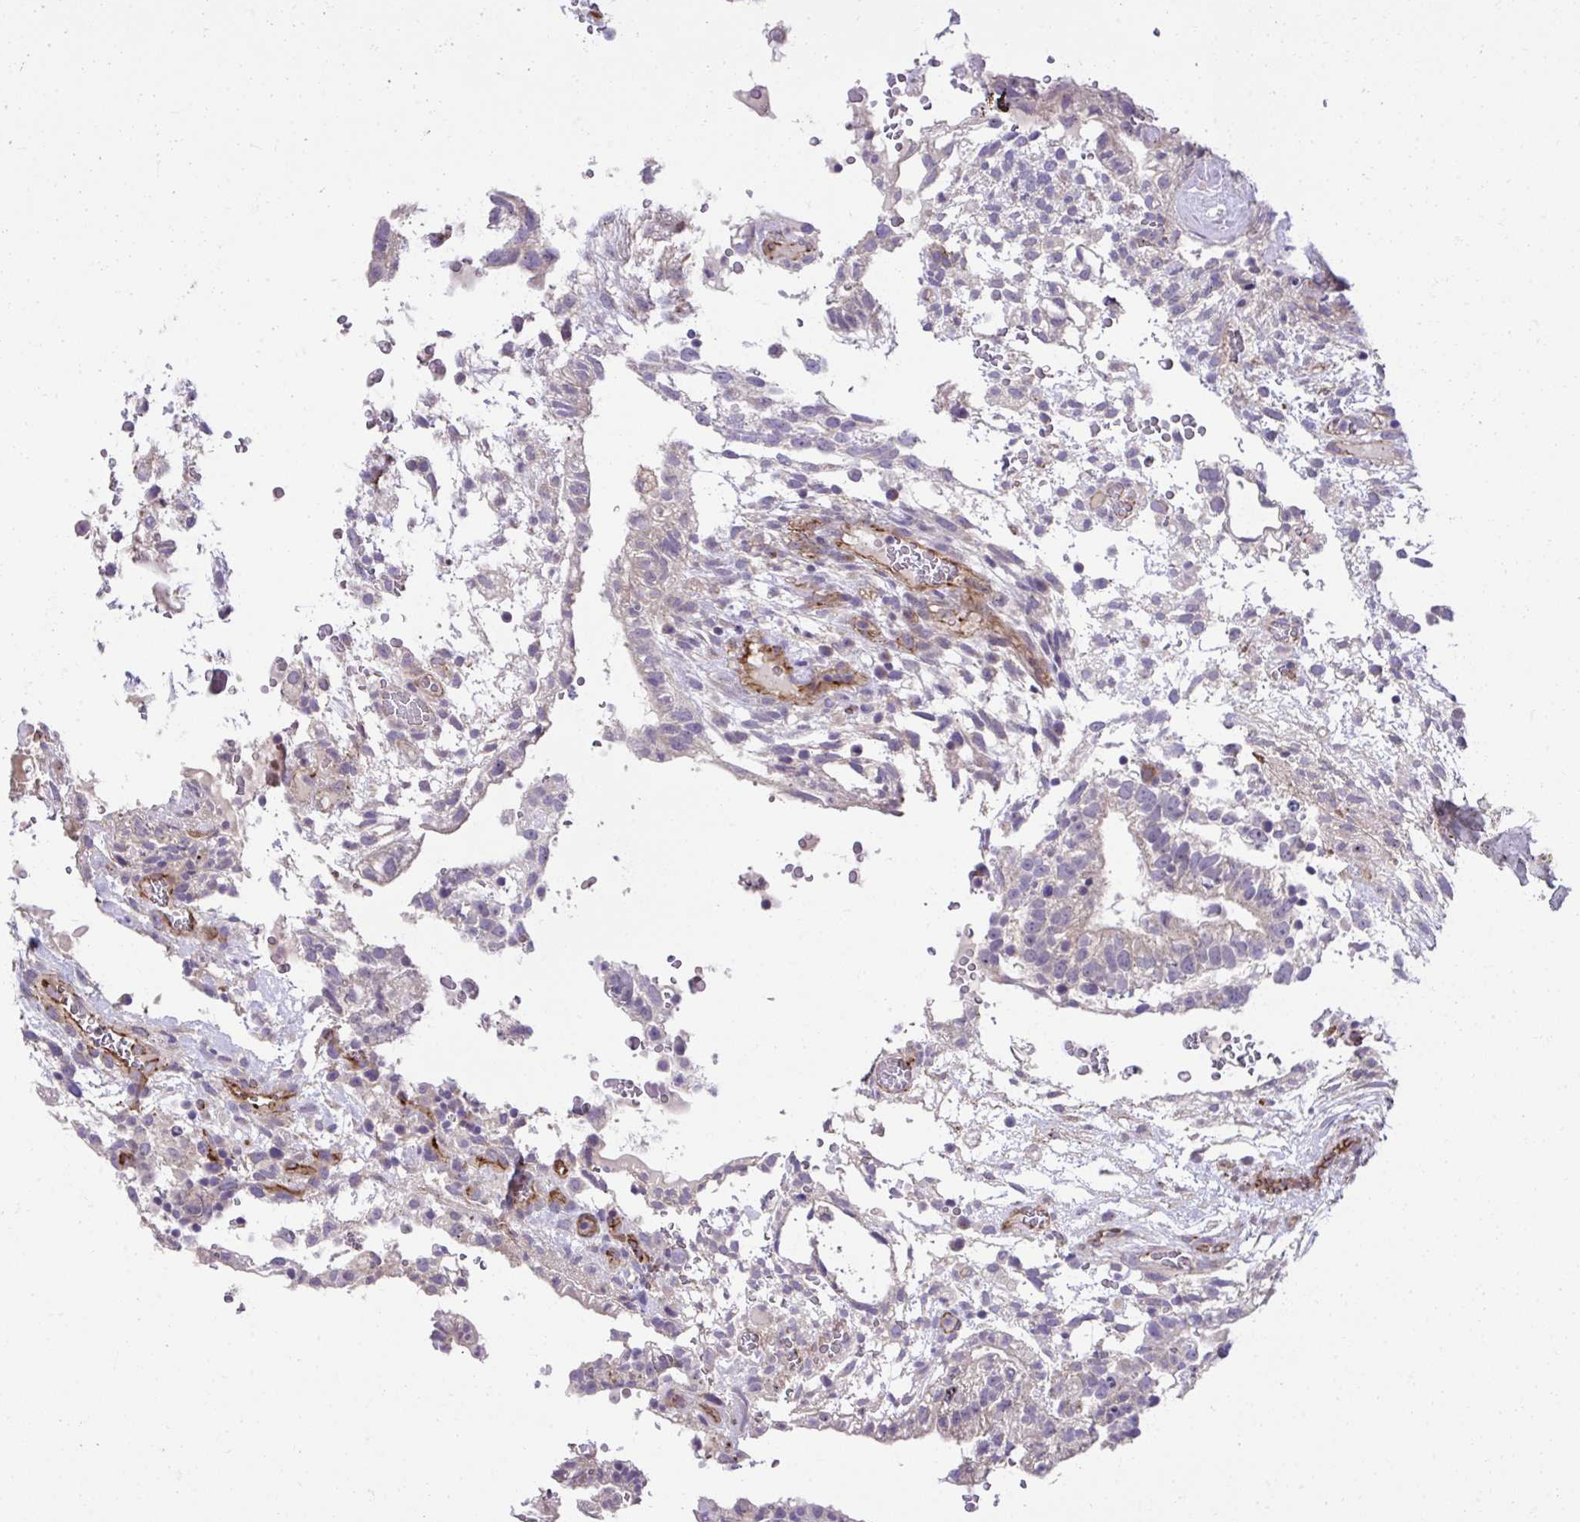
{"staining": {"intensity": "negative", "quantity": "none", "location": "none"}, "tissue": "testis cancer", "cell_type": "Tumor cells", "image_type": "cancer", "snomed": [{"axis": "morphology", "description": "Carcinoma, Embryonal, NOS"}, {"axis": "topography", "description": "Testis"}], "caption": "The image exhibits no significant expression in tumor cells of testis cancer.", "gene": "TRIM52", "patient": {"sex": "male", "age": 32}}